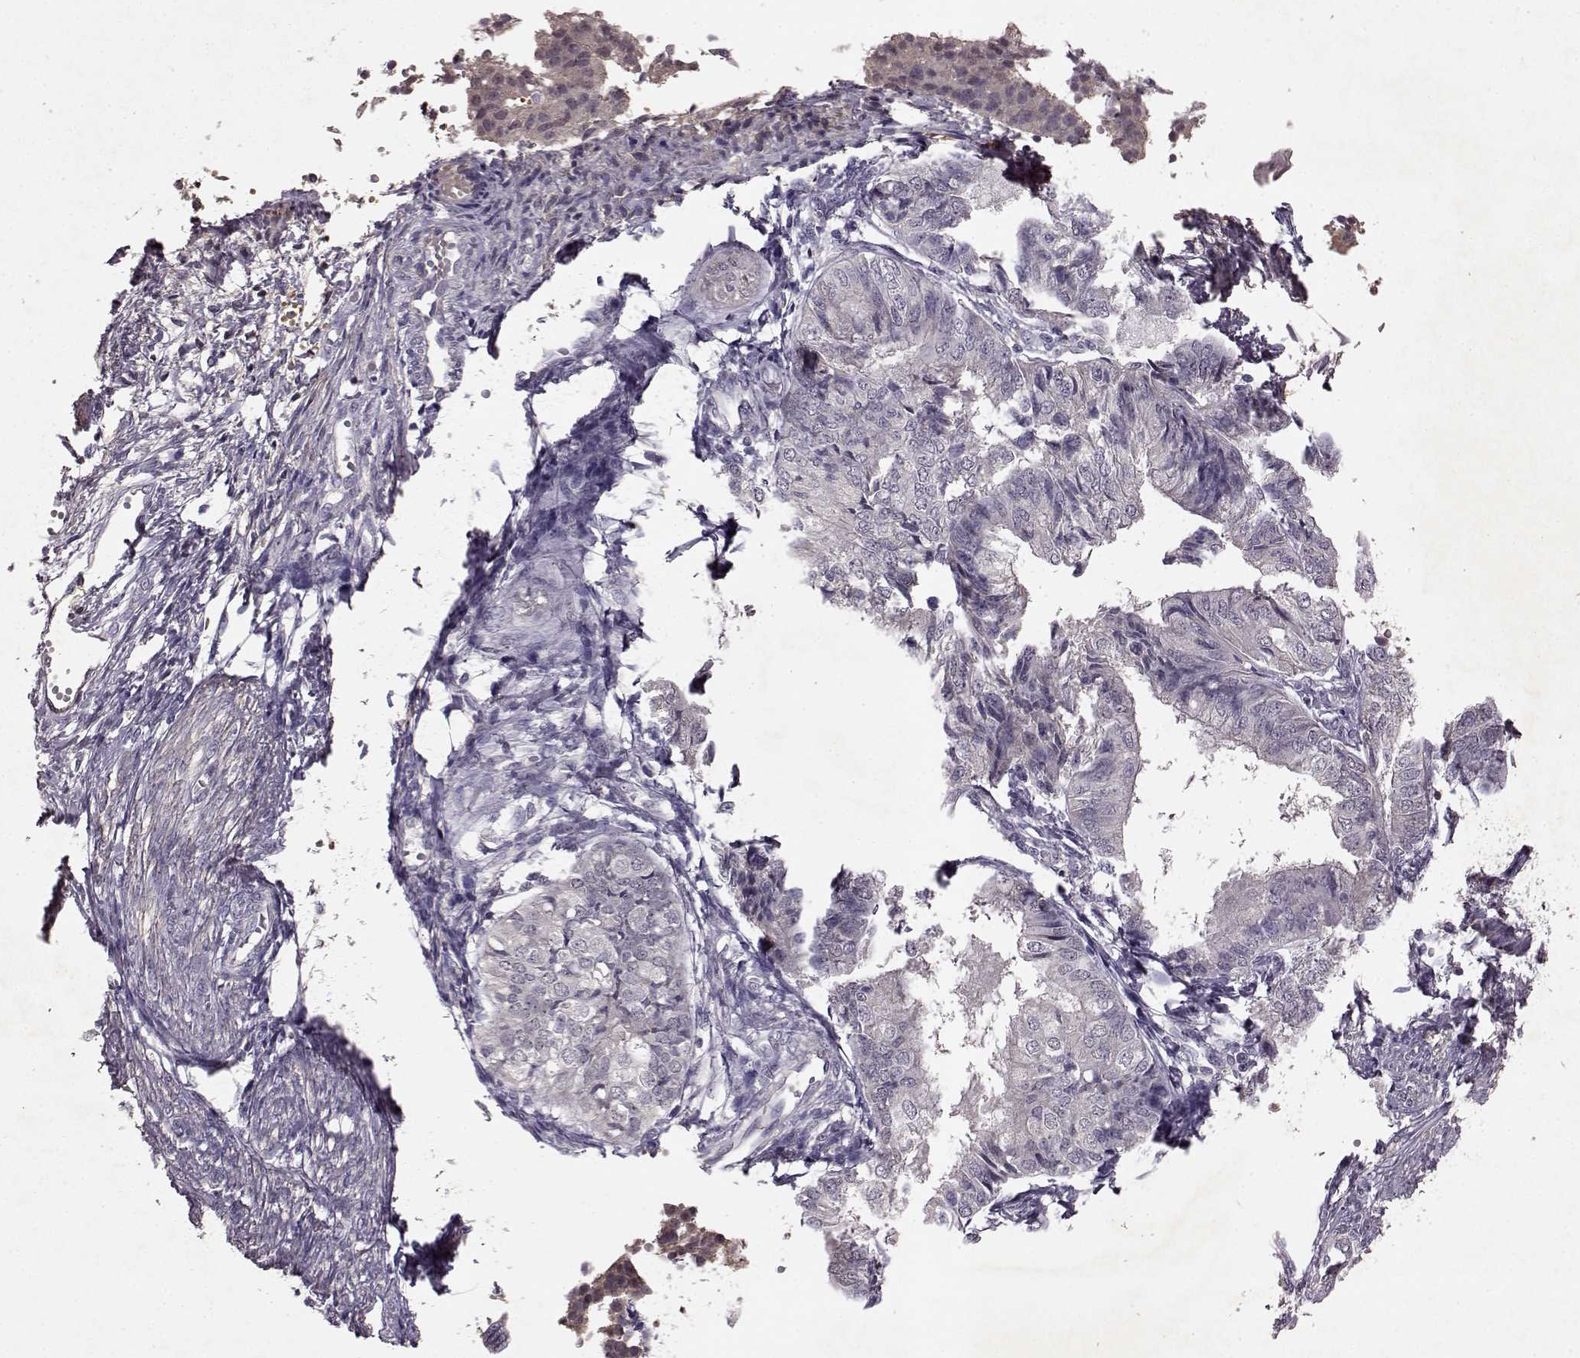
{"staining": {"intensity": "negative", "quantity": "none", "location": "none"}, "tissue": "endometrial cancer", "cell_type": "Tumor cells", "image_type": "cancer", "snomed": [{"axis": "morphology", "description": "Adenocarcinoma, NOS"}, {"axis": "topography", "description": "Endometrium"}], "caption": "Immunohistochemical staining of human endometrial cancer (adenocarcinoma) reveals no significant staining in tumor cells.", "gene": "FRRS1L", "patient": {"sex": "female", "age": 58}}